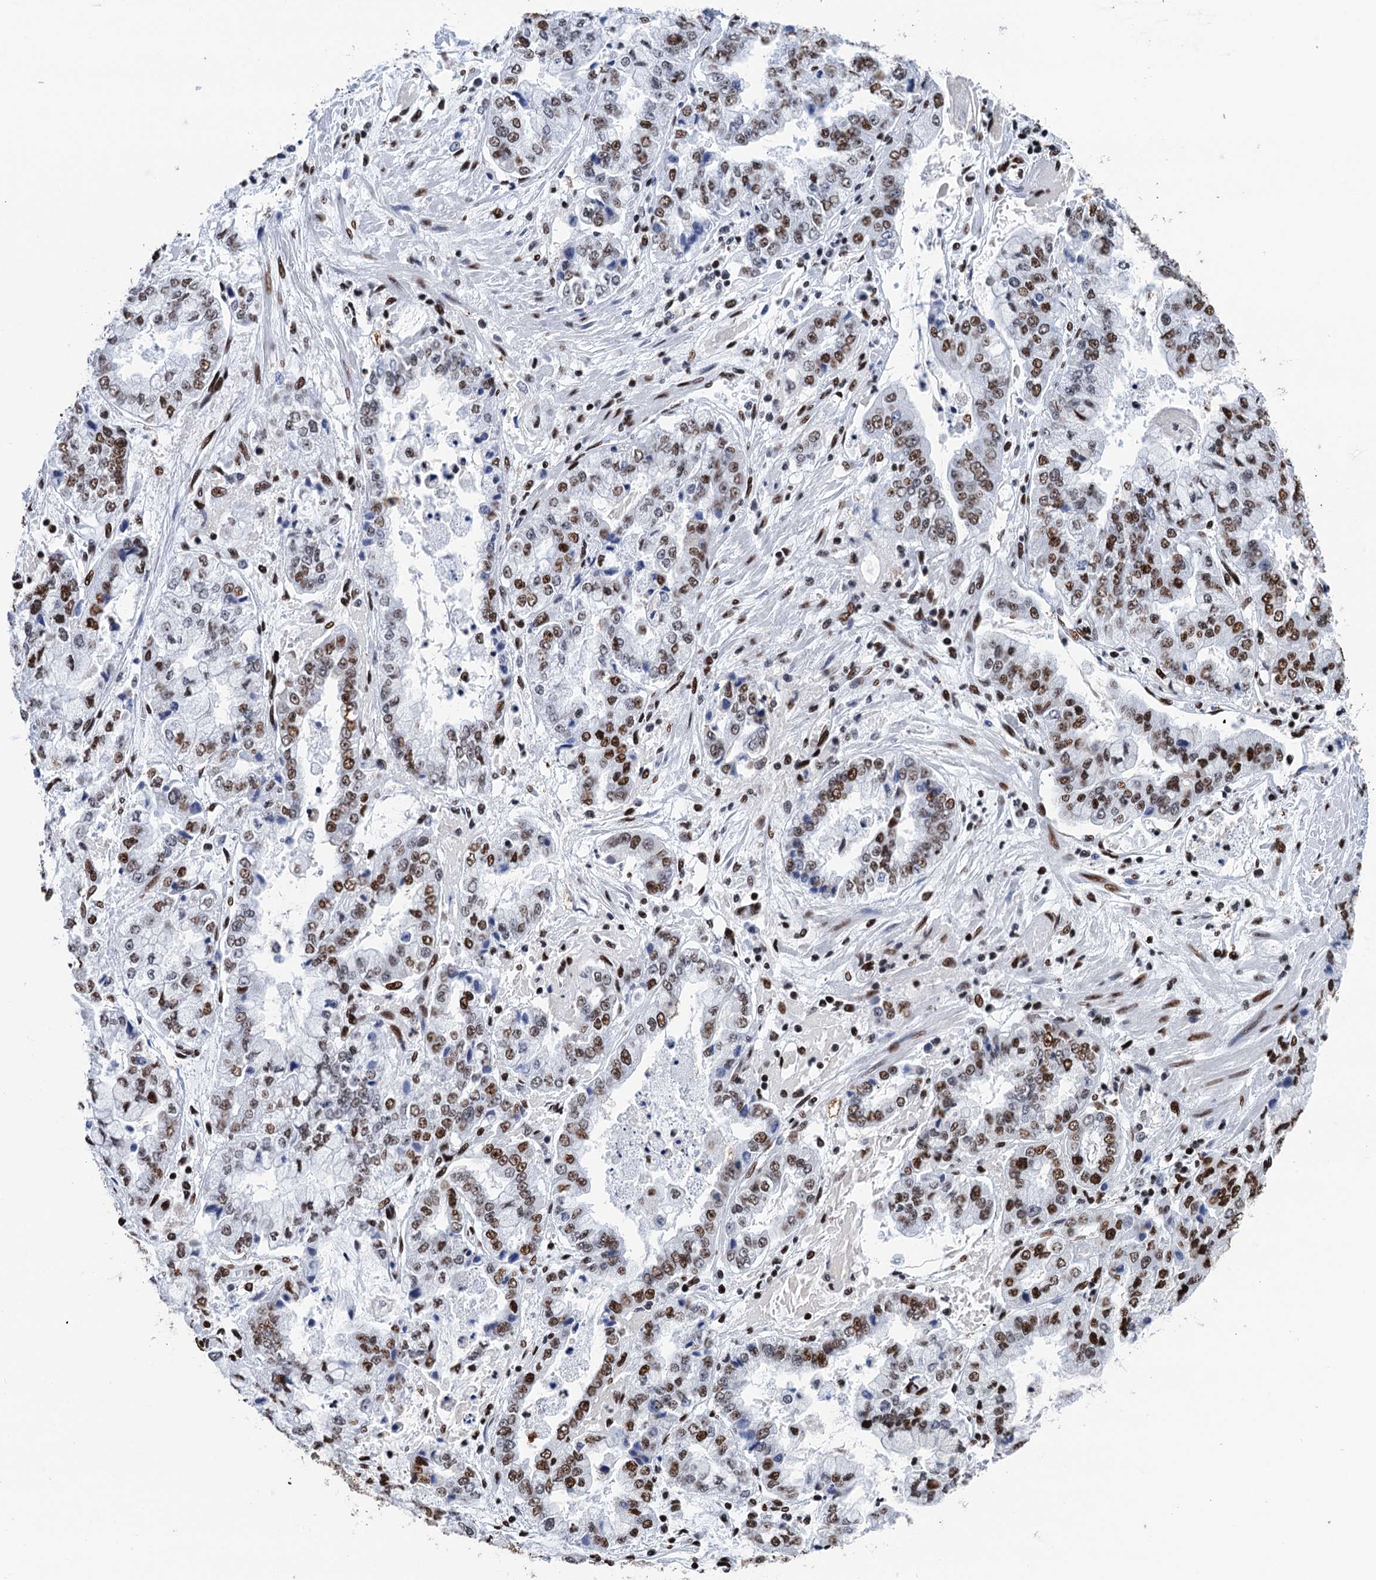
{"staining": {"intensity": "moderate", "quantity": "25%-75%", "location": "nuclear"}, "tissue": "stomach cancer", "cell_type": "Tumor cells", "image_type": "cancer", "snomed": [{"axis": "morphology", "description": "Adenocarcinoma, NOS"}, {"axis": "topography", "description": "Stomach"}], "caption": "The photomicrograph reveals a brown stain indicating the presence of a protein in the nuclear of tumor cells in stomach adenocarcinoma.", "gene": "UBA2", "patient": {"sex": "male", "age": 76}}